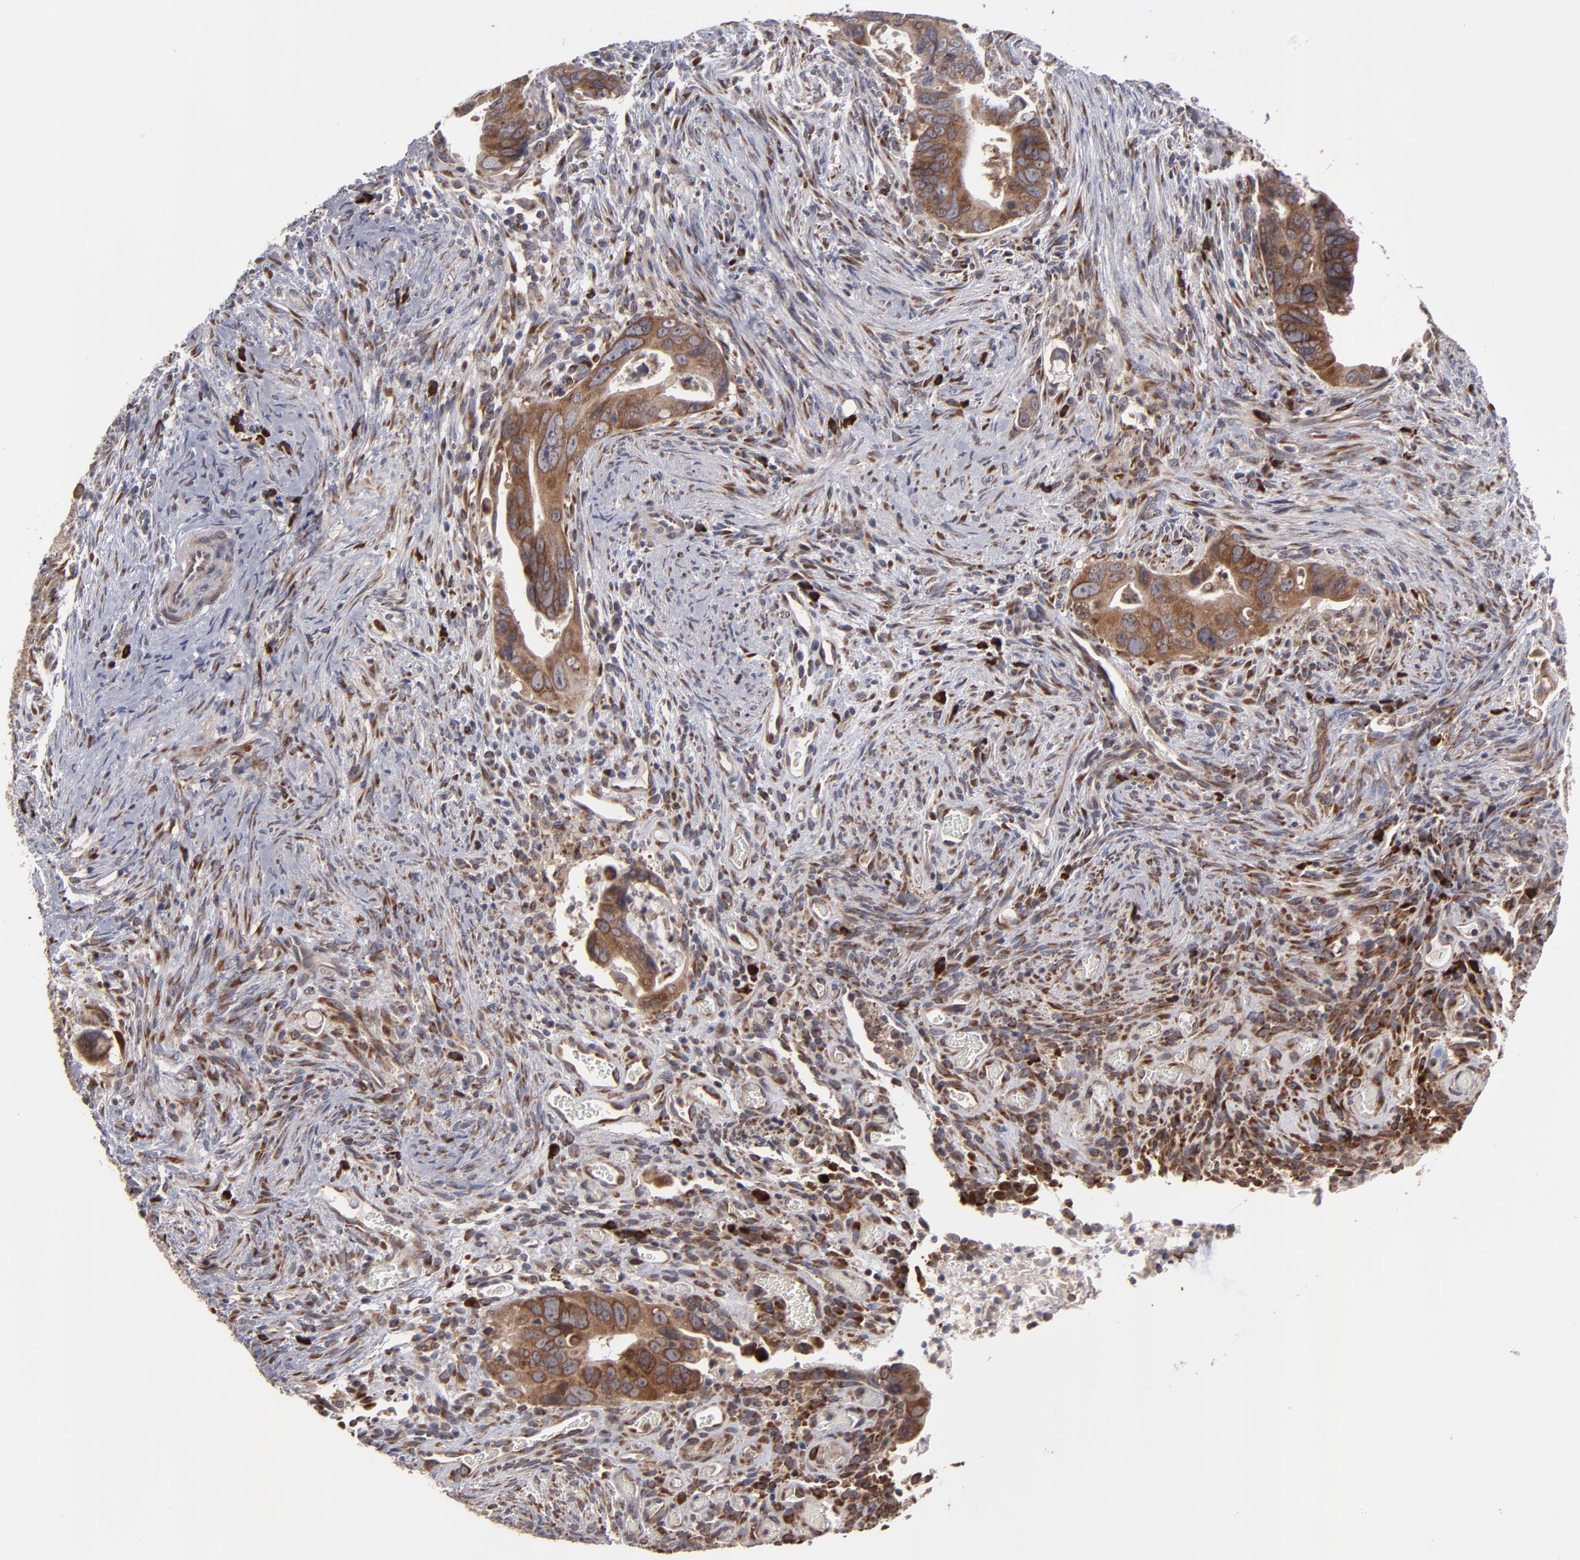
{"staining": {"intensity": "moderate", "quantity": ">75%", "location": "cytoplasmic/membranous"}, "tissue": "colorectal cancer", "cell_type": "Tumor cells", "image_type": "cancer", "snomed": [{"axis": "morphology", "description": "Adenocarcinoma, NOS"}, {"axis": "topography", "description": "Rectum"}], "caption": "The histopathology image shows immunohistochemical staining of adenocarcinoma (colorectal). There is moderate cytoplasmic/membranous expression is appreciated in approximately >75% of tumor cells.", "gene": "SND1", "patient": {"sex": "male", "age": 53}}